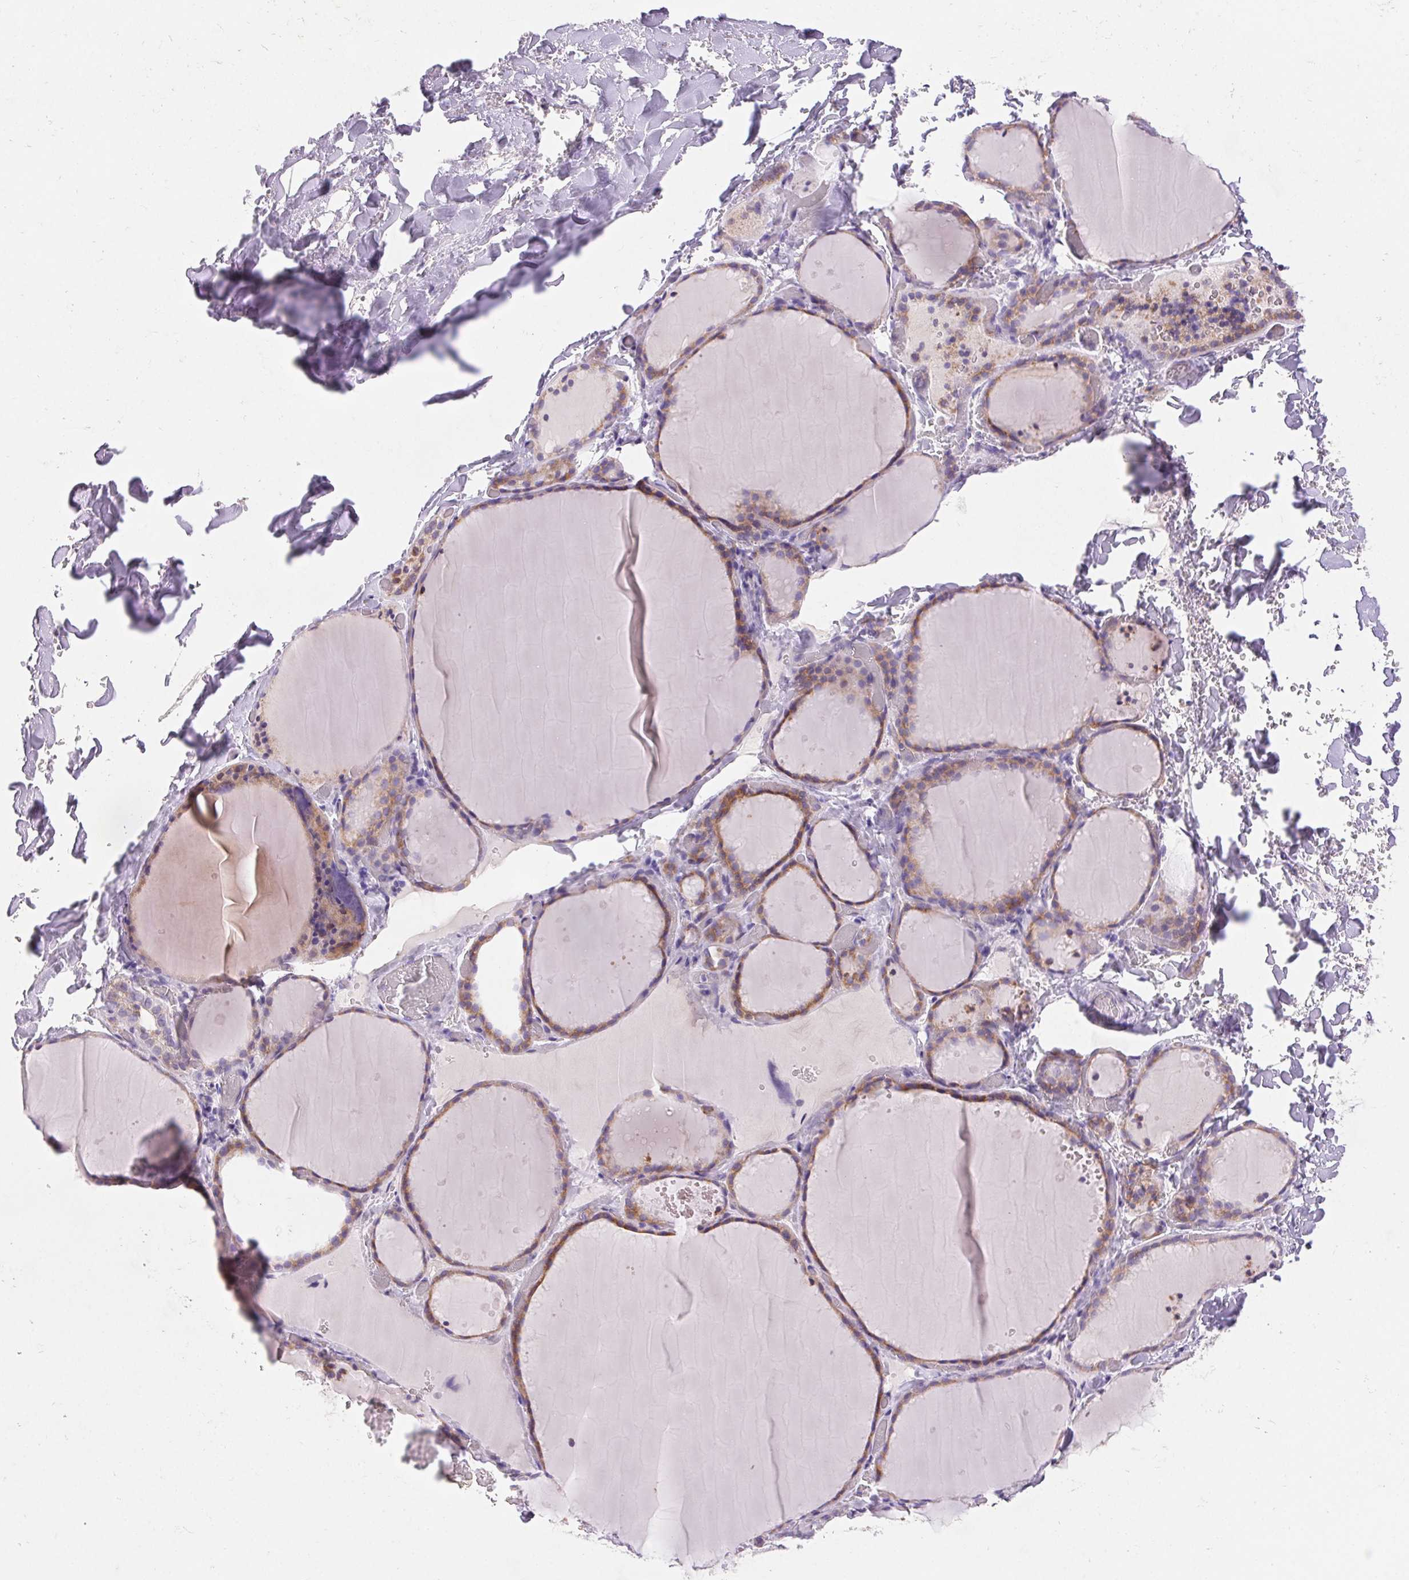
{"staining": {"intensity": "weak", "quantity": "25%-75%", "location": "cytoplasmic/membranous"}, "tissue": "thyroid gland", "cell_type": "Glandular cells", "image_type": "normal", "snomed": [{"axis": "morphology", "description": "Normal tissue, NOS"}, {"axis": "topography", "description": "Thyroid gland"}], "caption": "Protein staining of normal thyroid gland reveals weak cytoplasmic/membranous staining in about 25%-75% of glandular cells.", "gene": "ARHGAP11B", "patient": {"sex": "female", "age": 36}}